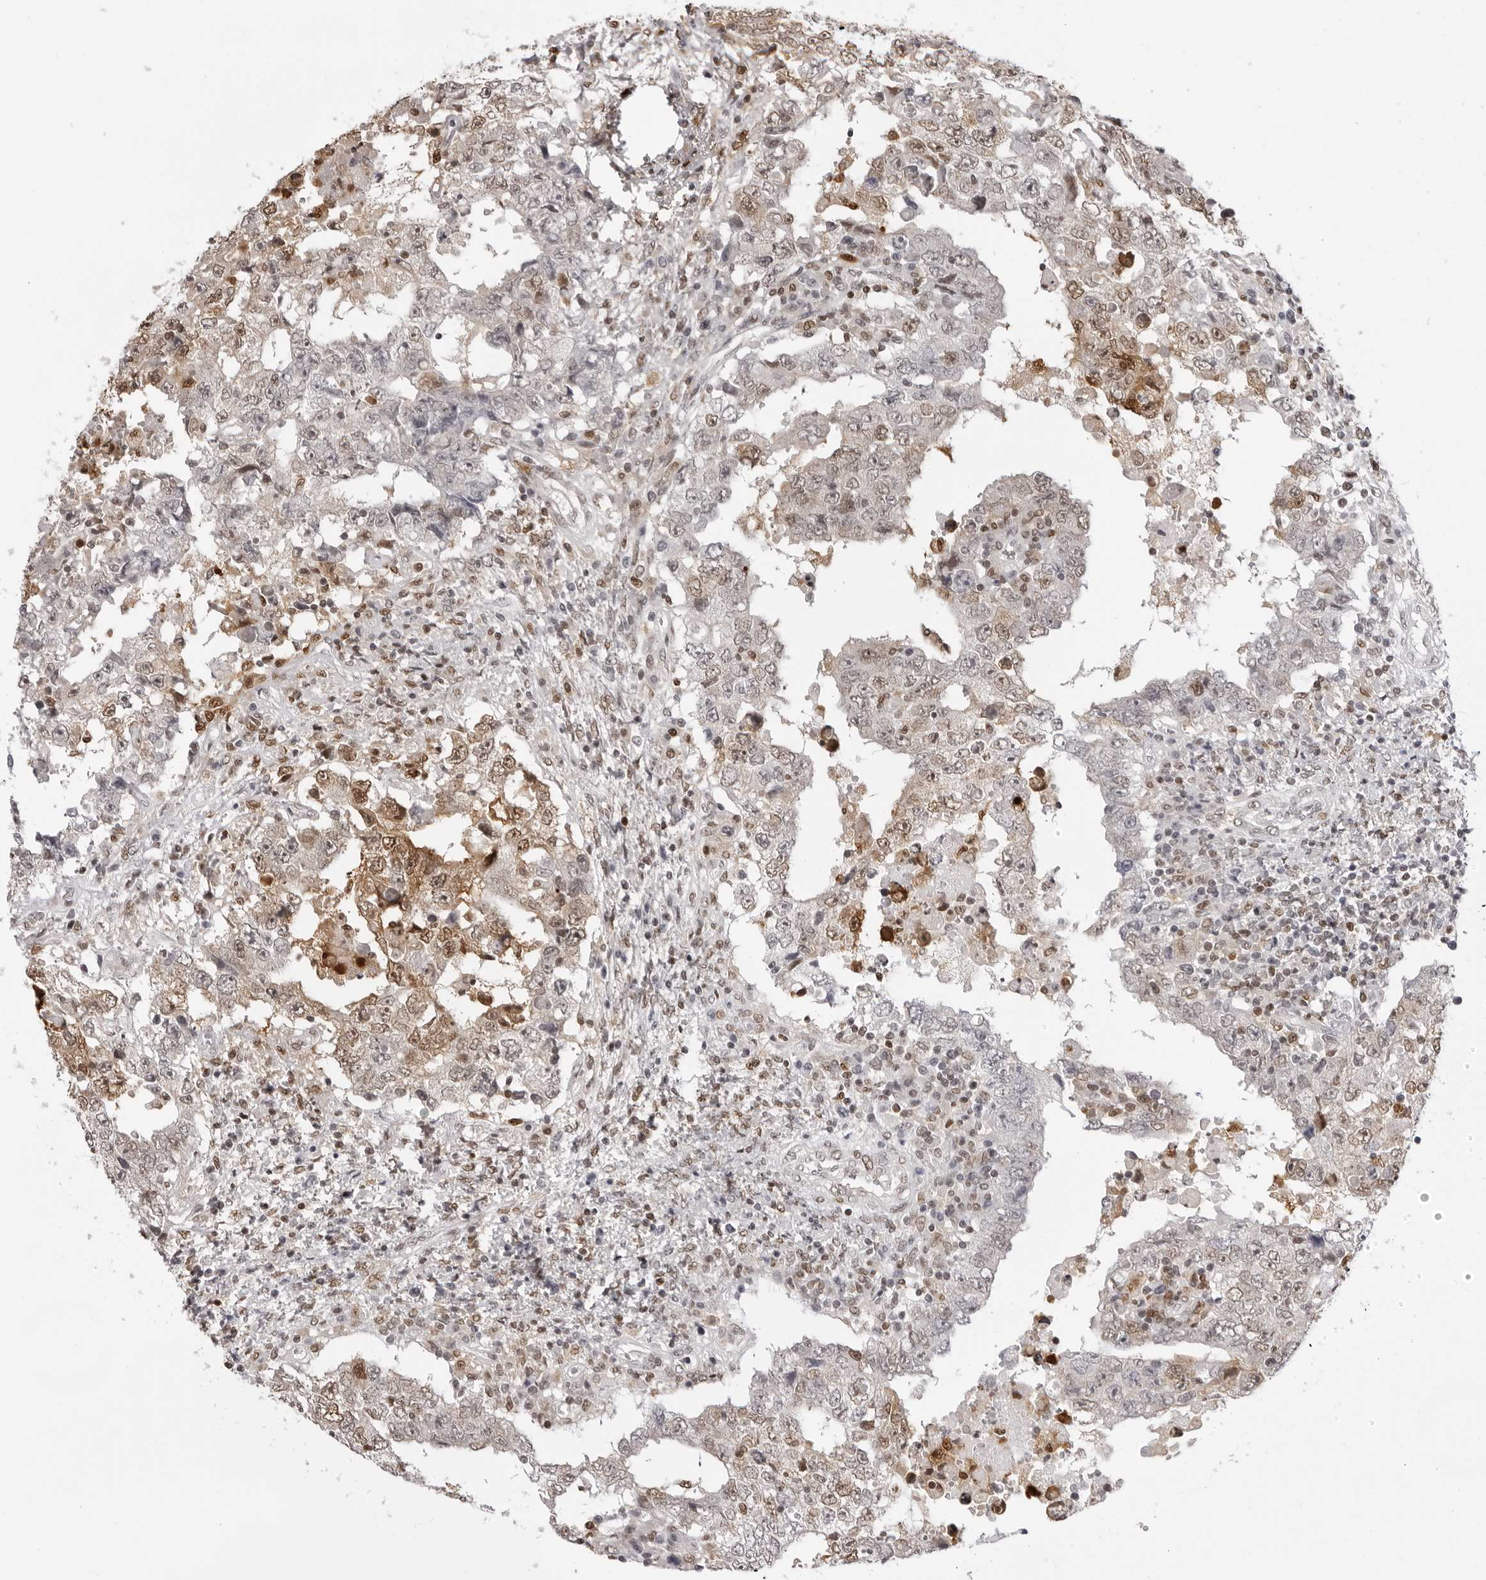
{"staining": {"intensity": "moderate", "quantity": "25%-75%", "location": "nuclear"}, "tissue": "testis cancer", "cell_type": "Tumor cells", "image_type": "cancer", "snomed": [{"axis": "morphology", "description": "Carcinoma, Embryonal, NOS"}, {"axis": "topography", "description": "Testis"}], "caption": "Immunohistochemistry (DAB) staining of embryonal carcinoma (testis) reveals moderate nuclear protein expression in about 25%-75% of tumor cells.", "gene": "HSPA4", "patient": {"sex": "male", "age": 26}}